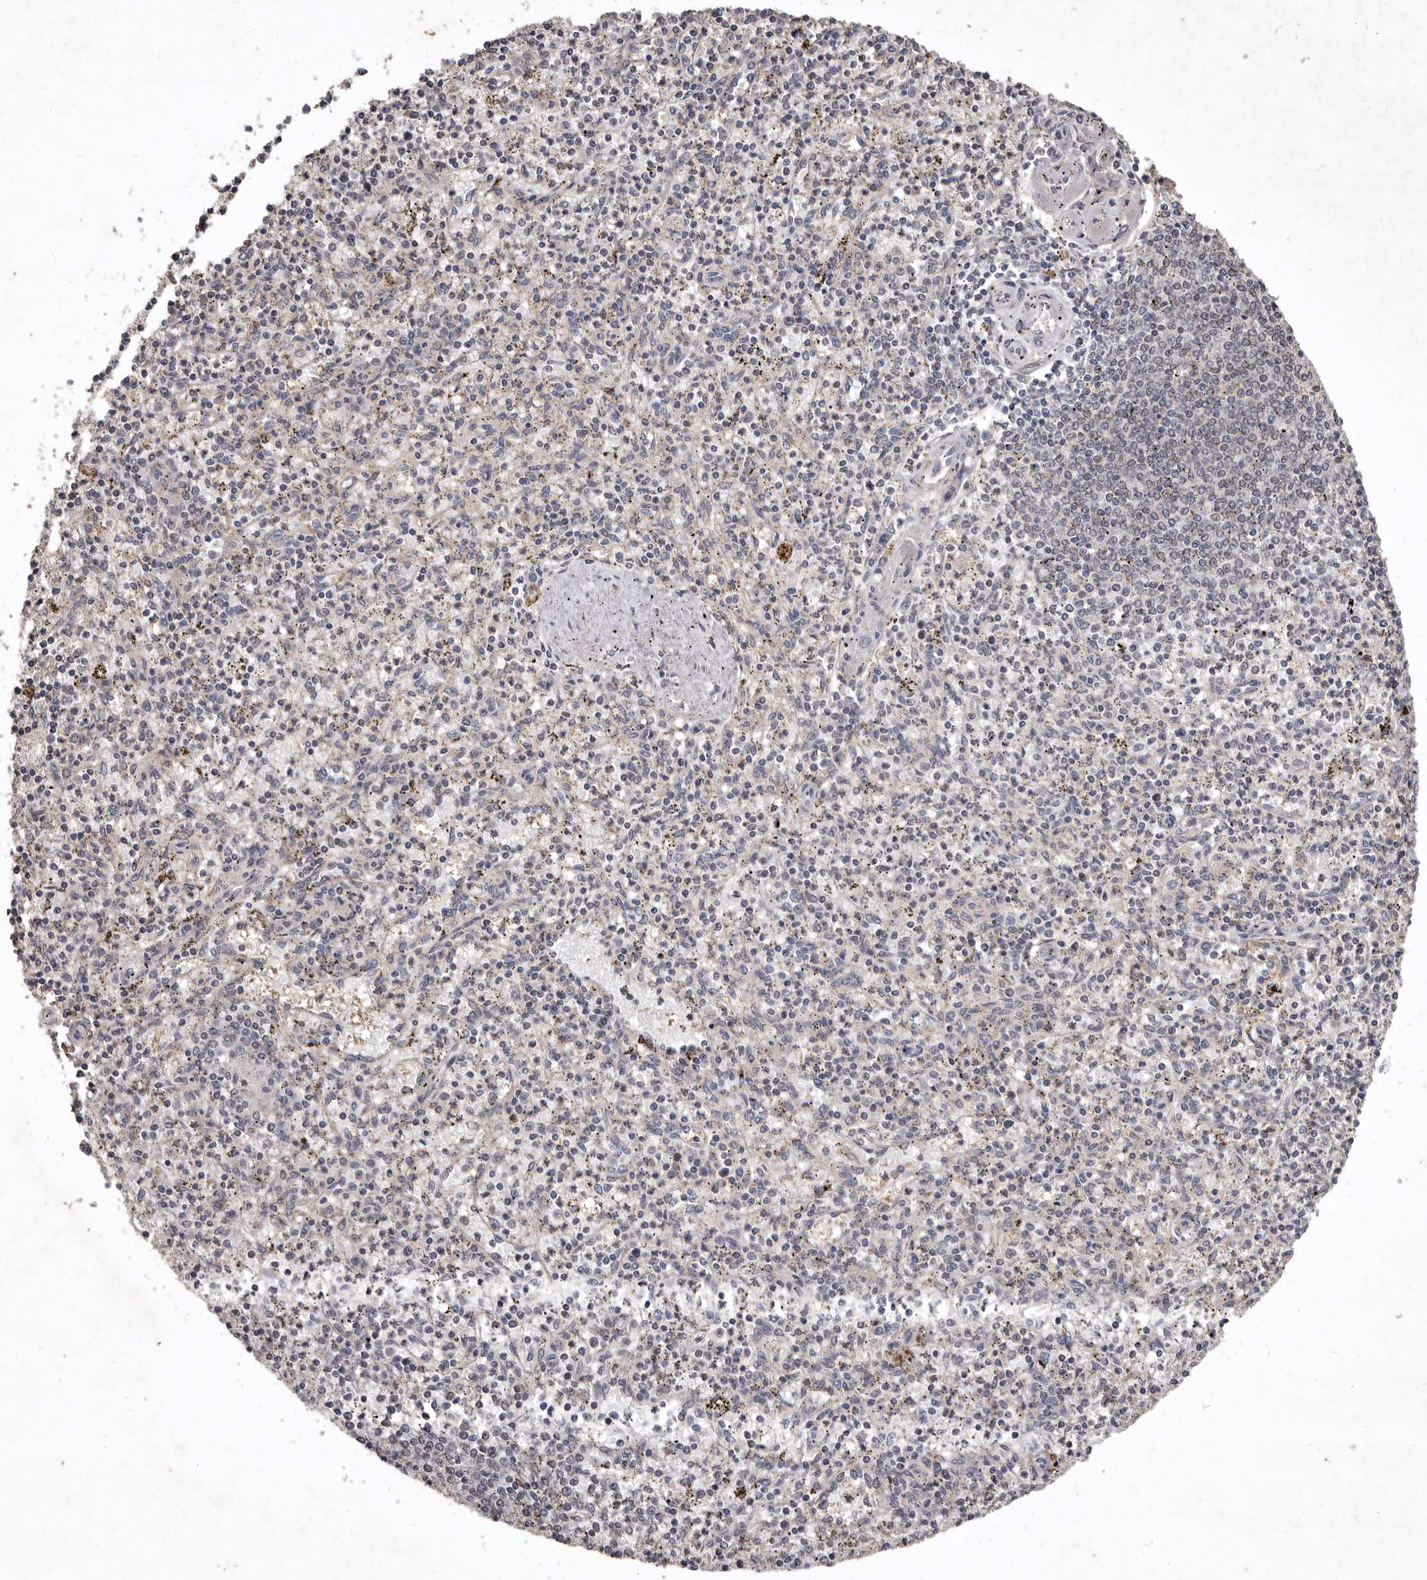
{"staining": {"intensity": "negative", "quantity": "none", "location": "none"}, "tissue": "spleen", "cell_type": "Cells in red pulp", "image_type": "normal", "snomed": [{"axis": "morphology", "description": "Normal tissue, NOS"}, {"axis": "topography", "description": "Spleen"}], "caption": "High magnification brightfield microscopy of normal spleen stained with DAB (3,3'-diaminobenzidine) (brown) and counterstained with hematoxylin (blue): cells in red pulp show no significant expression.", "gene": "FLAD1", "patient": {"sex": "male", "age": 72}}